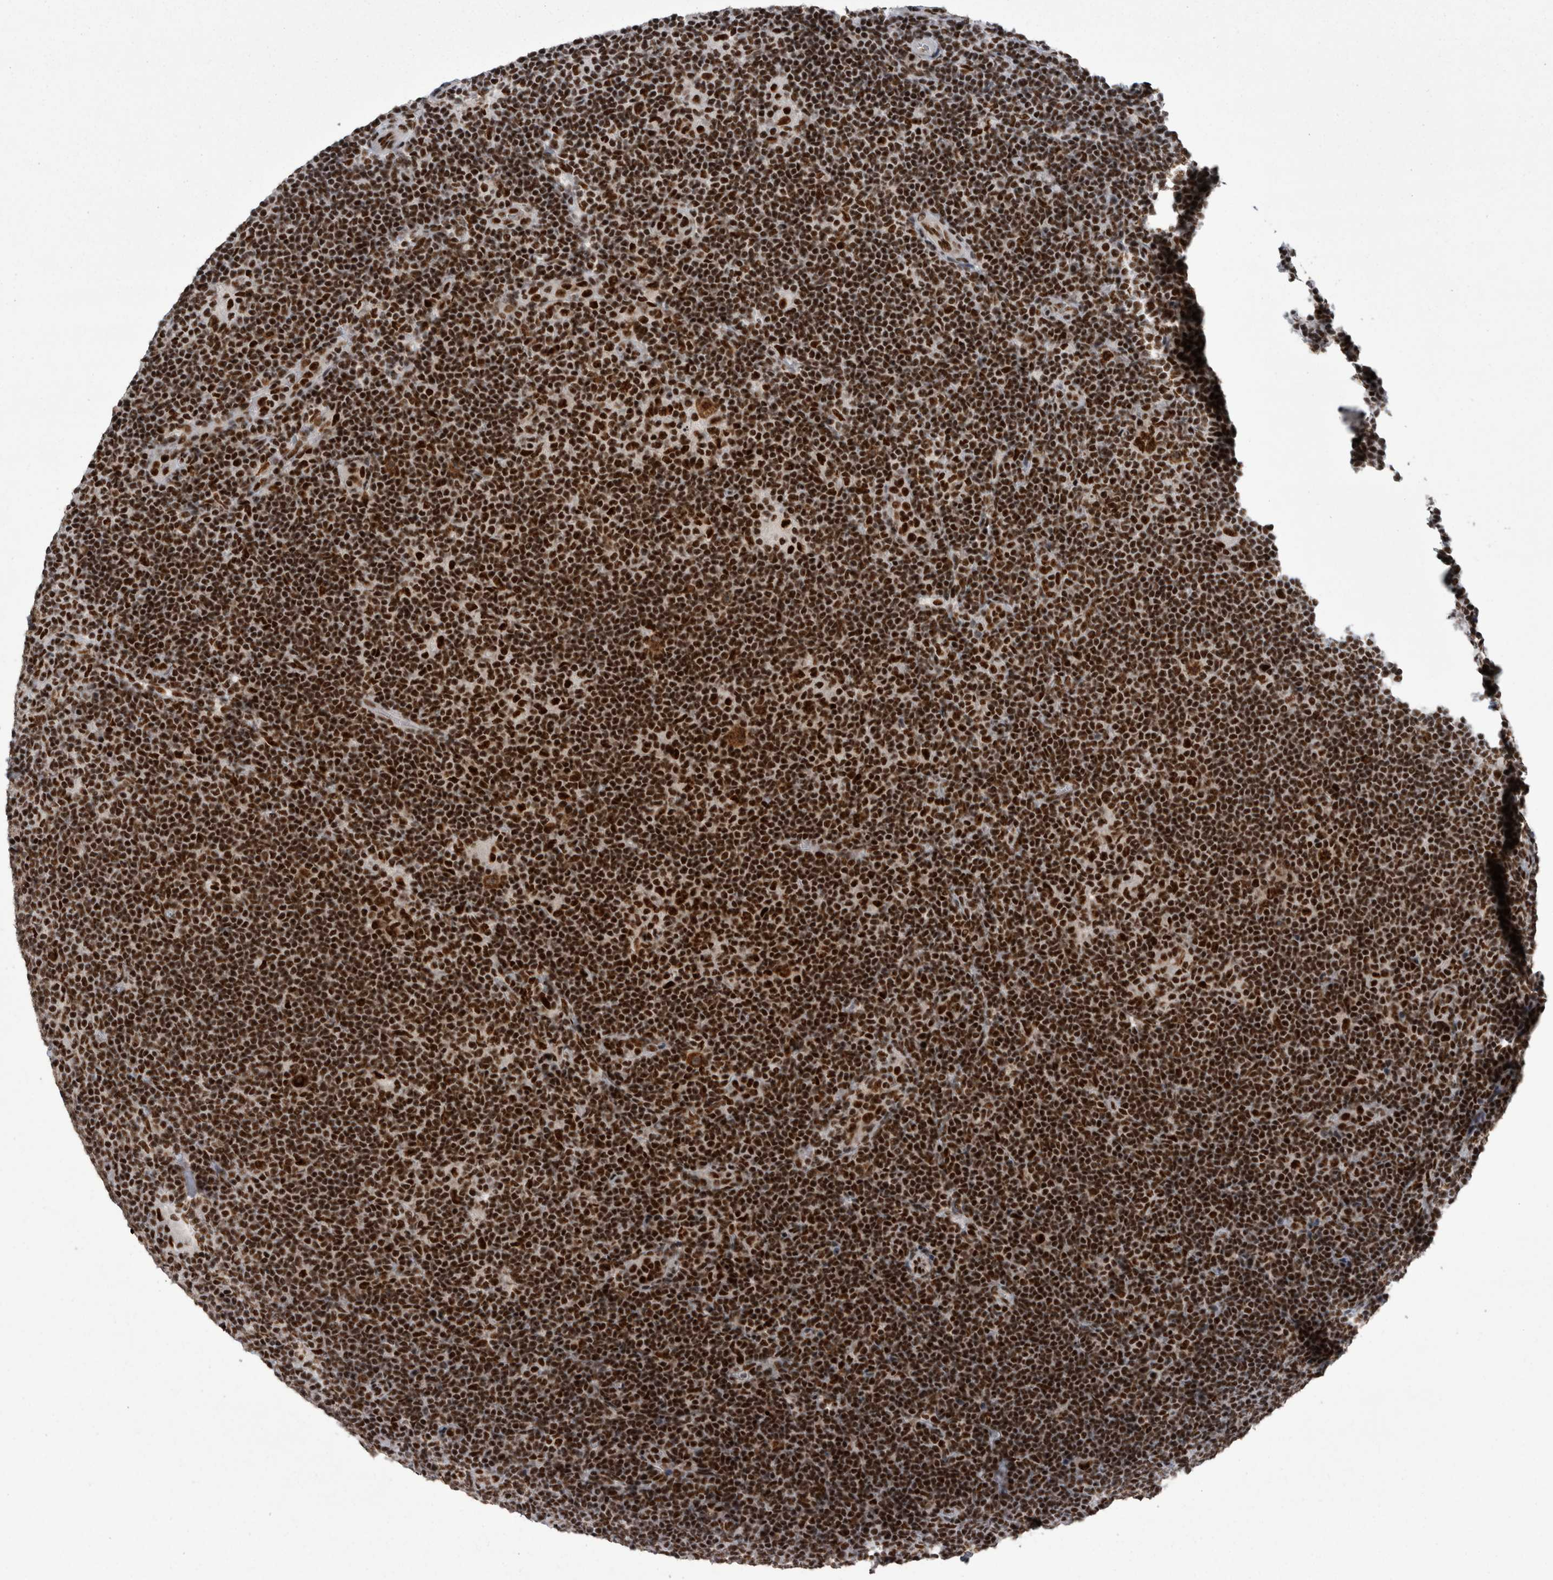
{"staining": {"intensity": "strong", "quantity": ">75%", "location": "cytoplasmic/membranous,nuclear"}, "tissue": "lymphoma", "cell_type": "Tumor cells", "image_type": "cancer", "snomed": [{"axis": "morphology", "description": "Hodgkin's disease, NOS"}, {"axis": "topography", "description": "Lymph node"}], "caption": "Lymphoma stained for a protein displays strong cytoplasmic/membranous and nuclear positivity in tumor cells. (IHC, brightfield microscopy, high magnification).", "gene": "SNRNP40", "patient": {"sex": "female", "age": 57}}